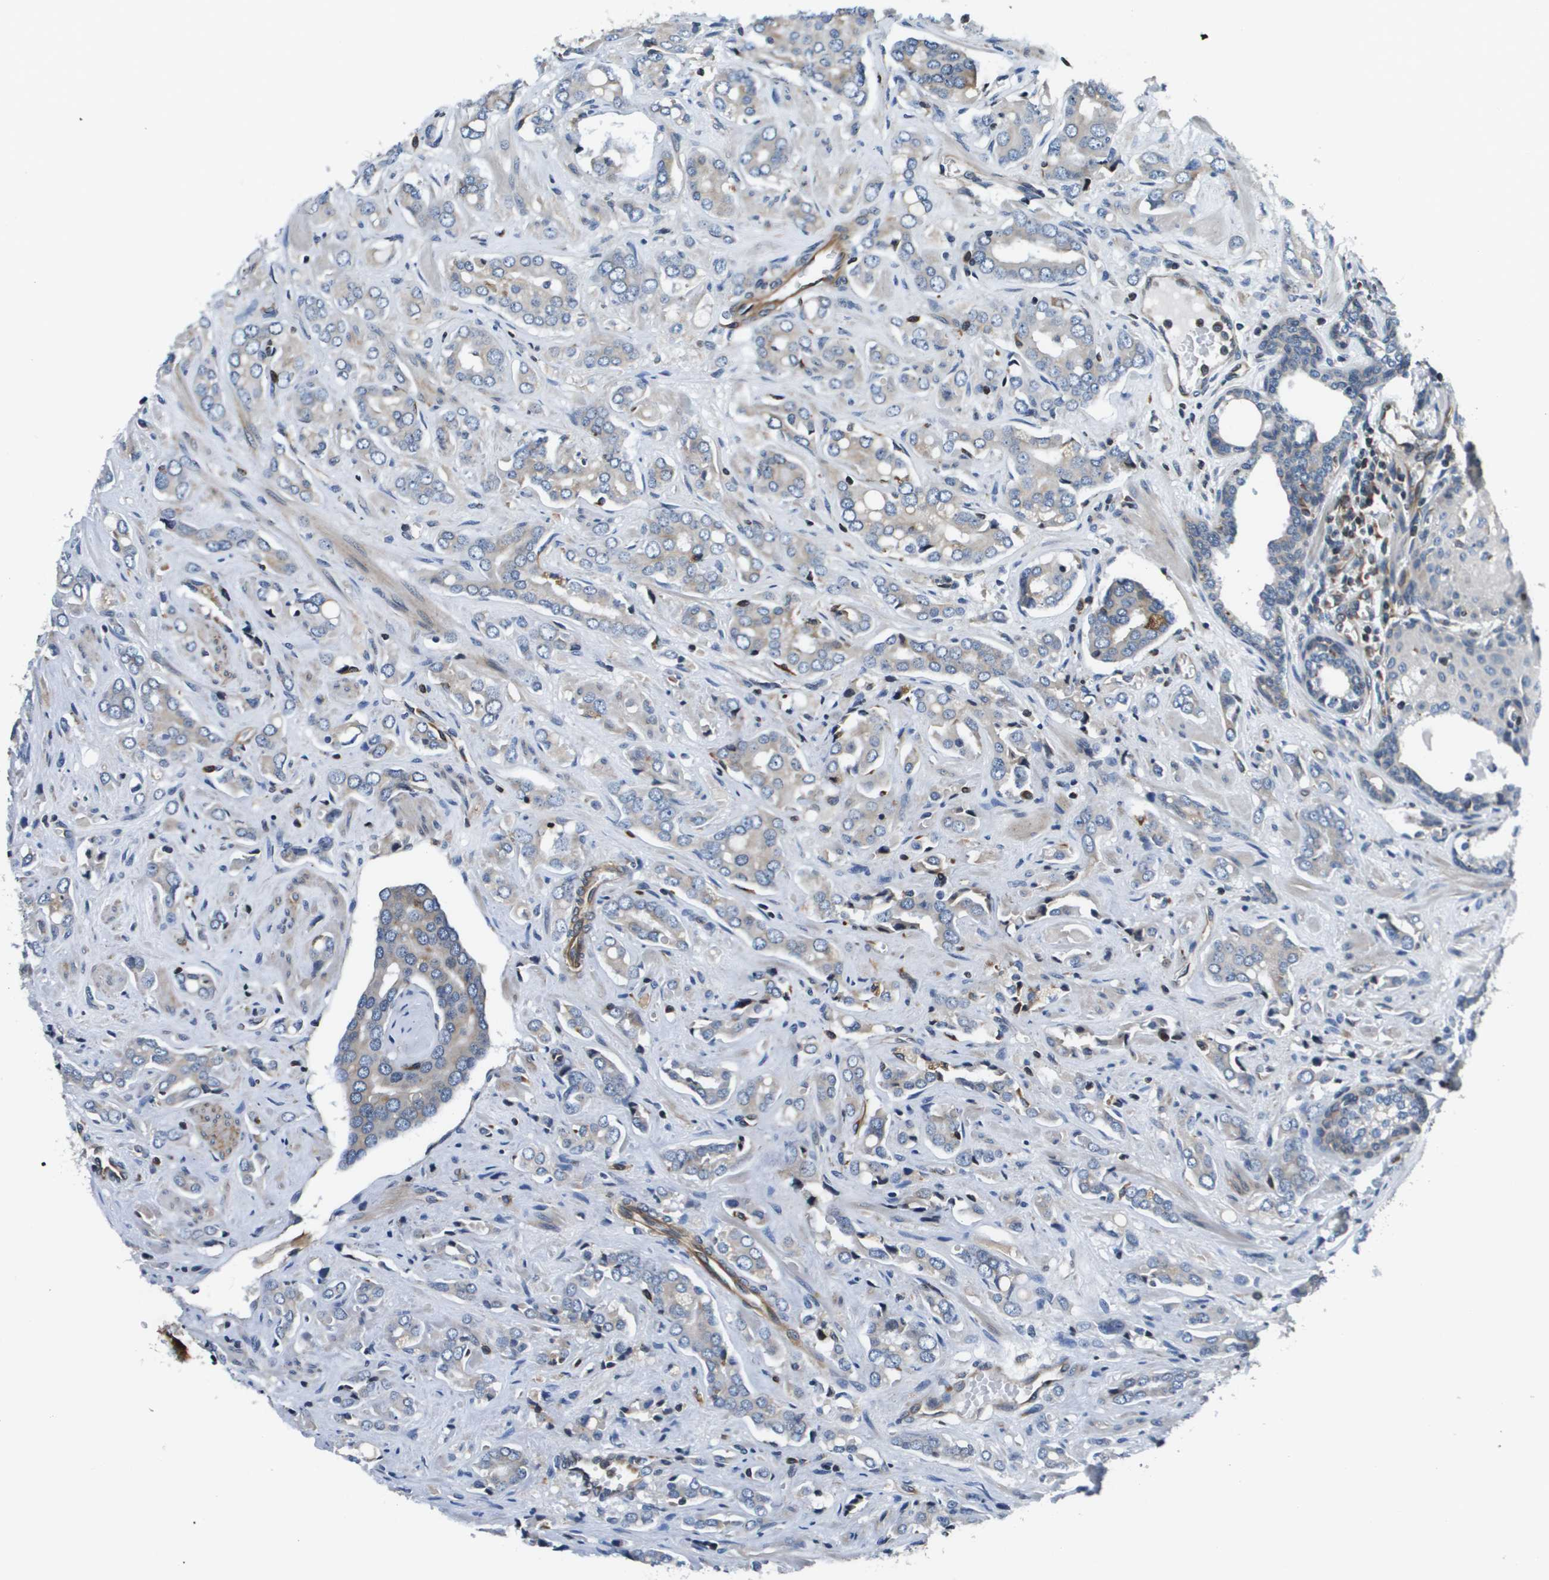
{"staining": {"intensity": "negative", "quantity": "none", "location": "none"}, "tissue": "prostate cancer", "cell_type": "Tumor cells", "image_type": "cancer", "snomed": [{"axis": "morphology", "description": "Adenocarcinoma, High grade"}, {"axis": "topography", "description": "Prostate"}], "caption": "There is no significant expression in tumor cells of prostate cancer (adenocarcinoma (high-grade)).", "gene": "ESYT1", "patient": {"sex": "male", "age": 52}}